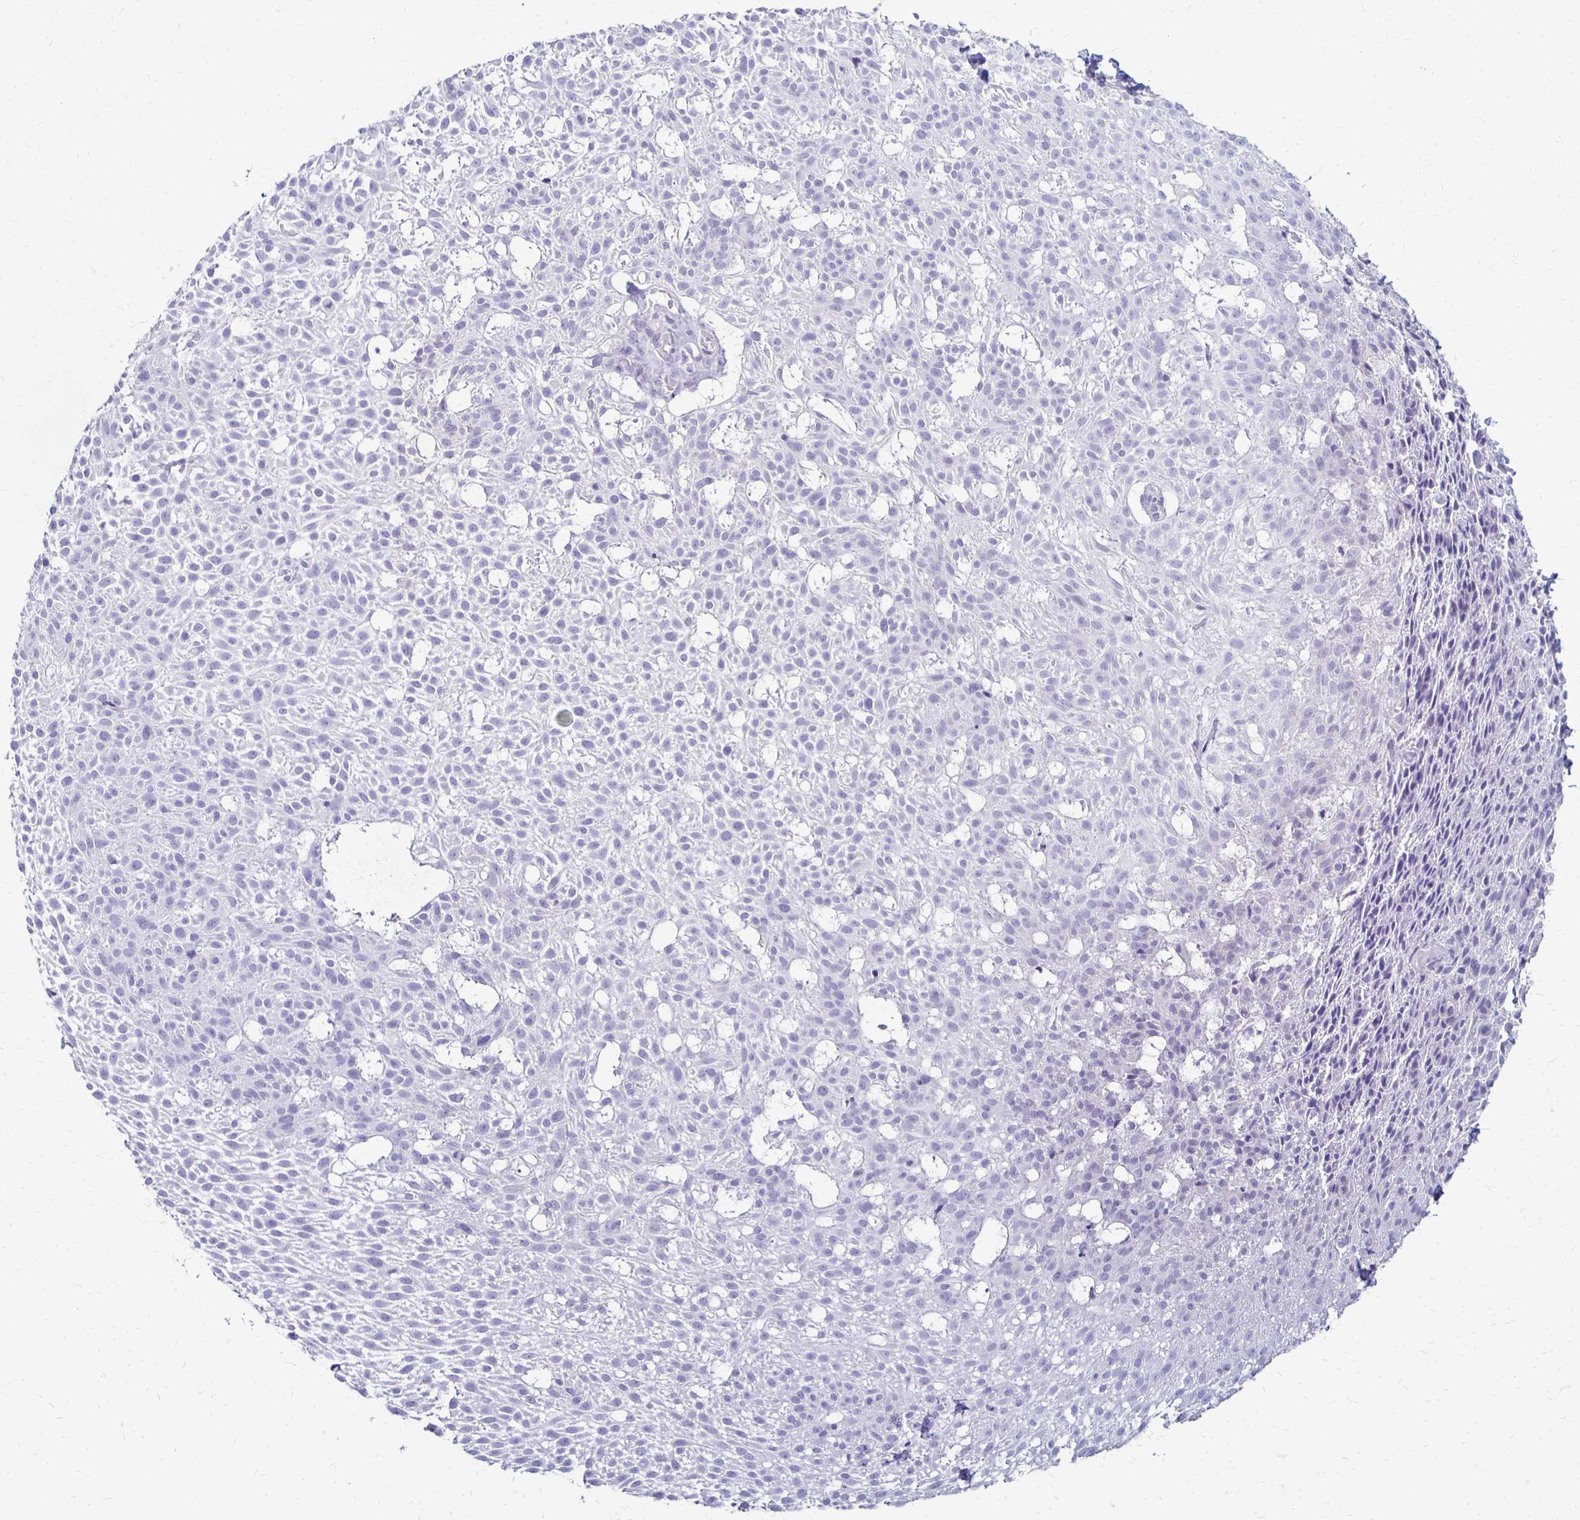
{"staining": {"intensity": "negative", "quantity": "none", "location": "none"}, "tissue": "skin cancer", "cell_type": "Tumor cells", "image_type": "cancer", "snomed": [{"axis": "morphology", "description": "Basal cell carcinoma"}, {"axis": "topography", "description": "Skin"}], "caption": "A high-resolution histopathology image shows immunohistochemistry (IHC) staining of skin cancer, which reveals no significant staining in tumor cells.", "gene": "RYR1", "patient": {"sex": "female", "age": 78}}